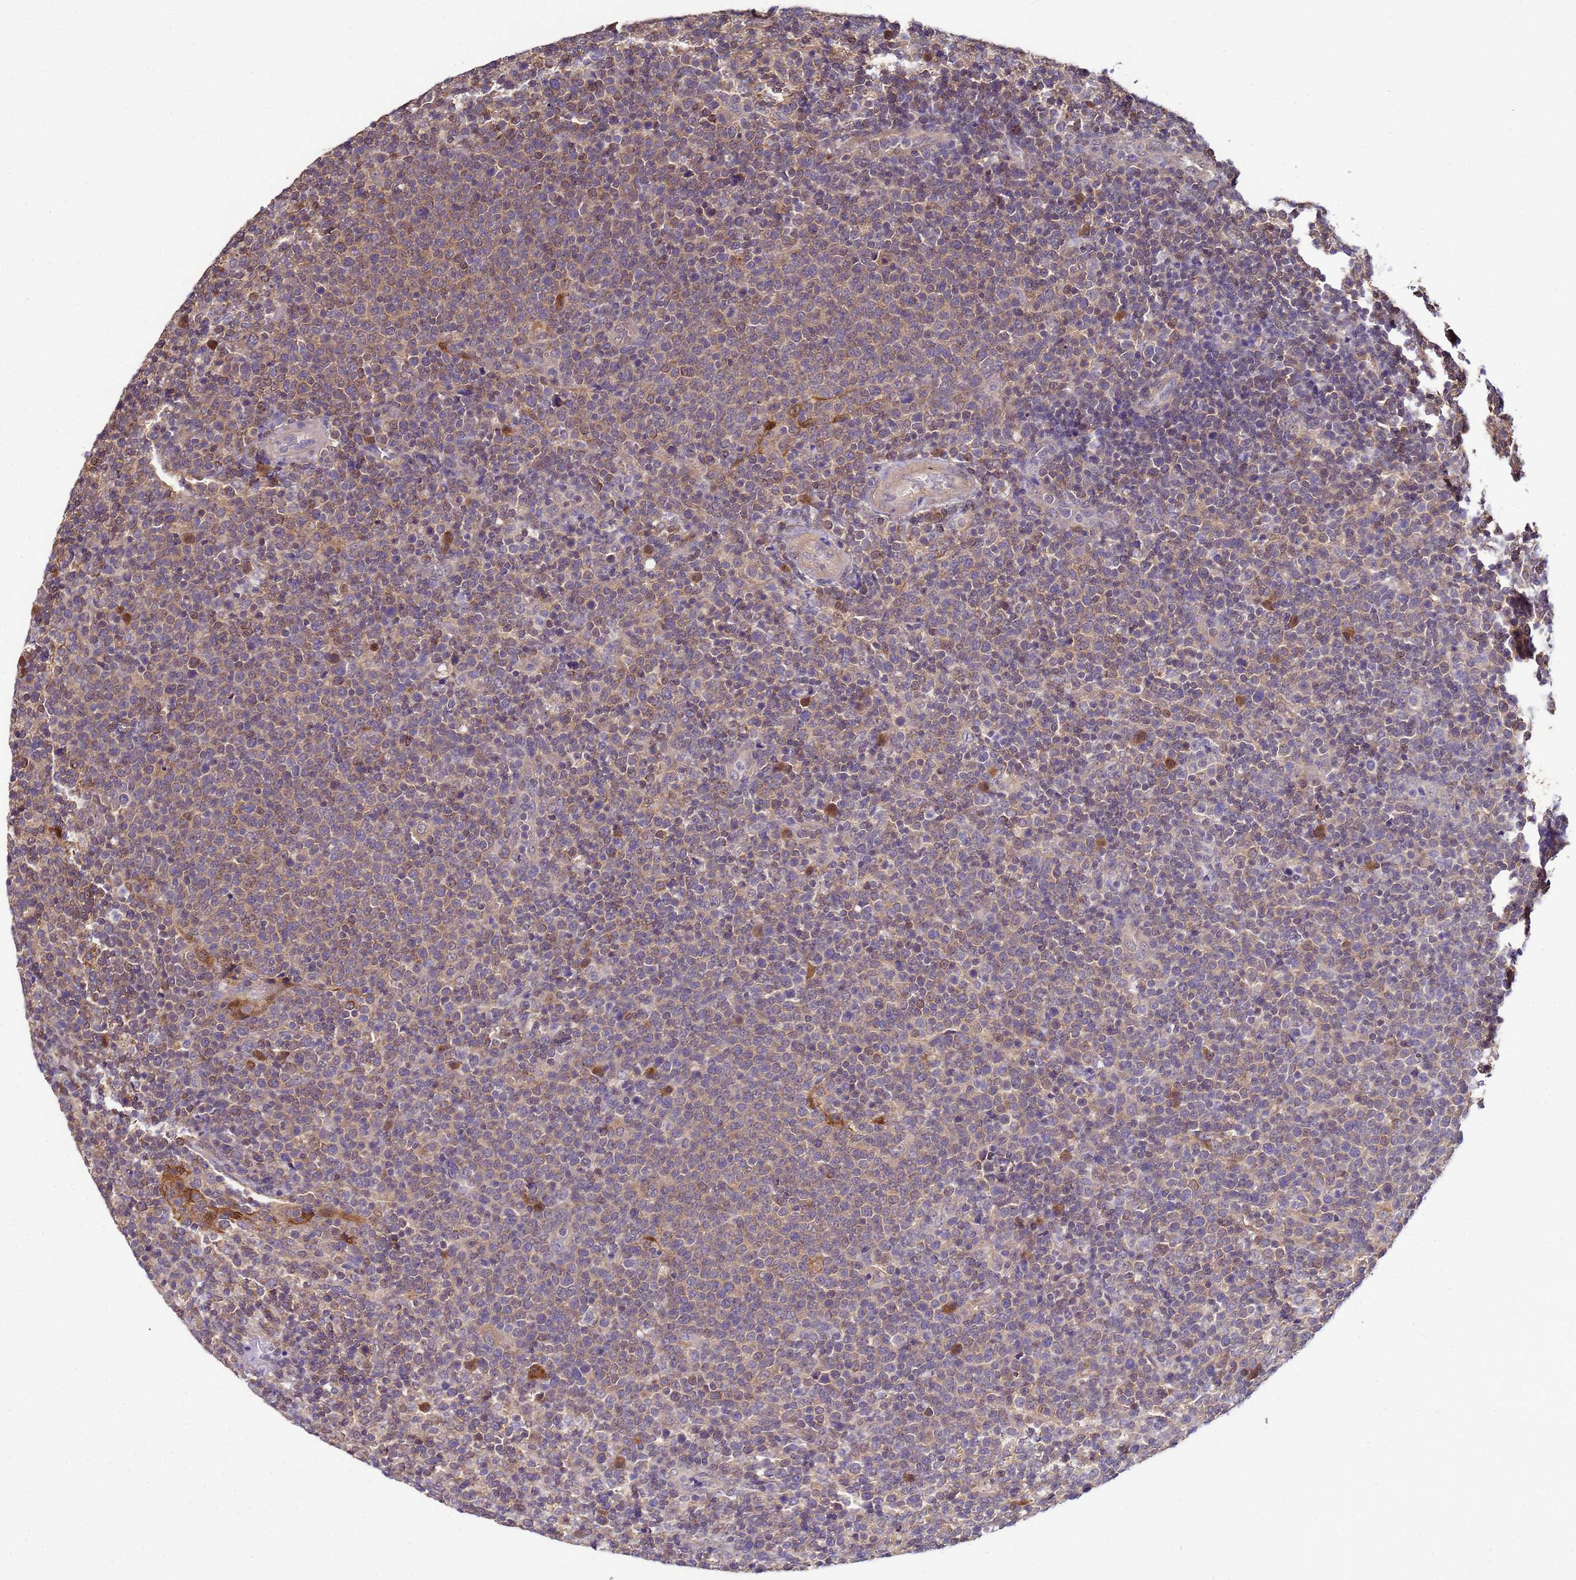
{"staining": {"intensity": "negative", "quantity": "none", "location": "none"}, "tissue": "lymphoma", "cell_type": "Tumor cells", "image_type": "cancer", "snomed": [{"axis": "morphology", "description": "Malignant lymphoma, non-Hodgkin's type, High grade"}, {"axis": "topography", "description": "Lymph node"}], "caption": "Immunohistochemistry (IHC) photomicrograph of high-grade malignant lymphoma, non-Hodgkin's type stained for a protein (brown), which shows no positivity in tumor cells. (Brightfield microscopy of DAB immunohistochemistry at high magnification).", "gene": "NAXE", "patient": {"sex": "male", "age": 61}}